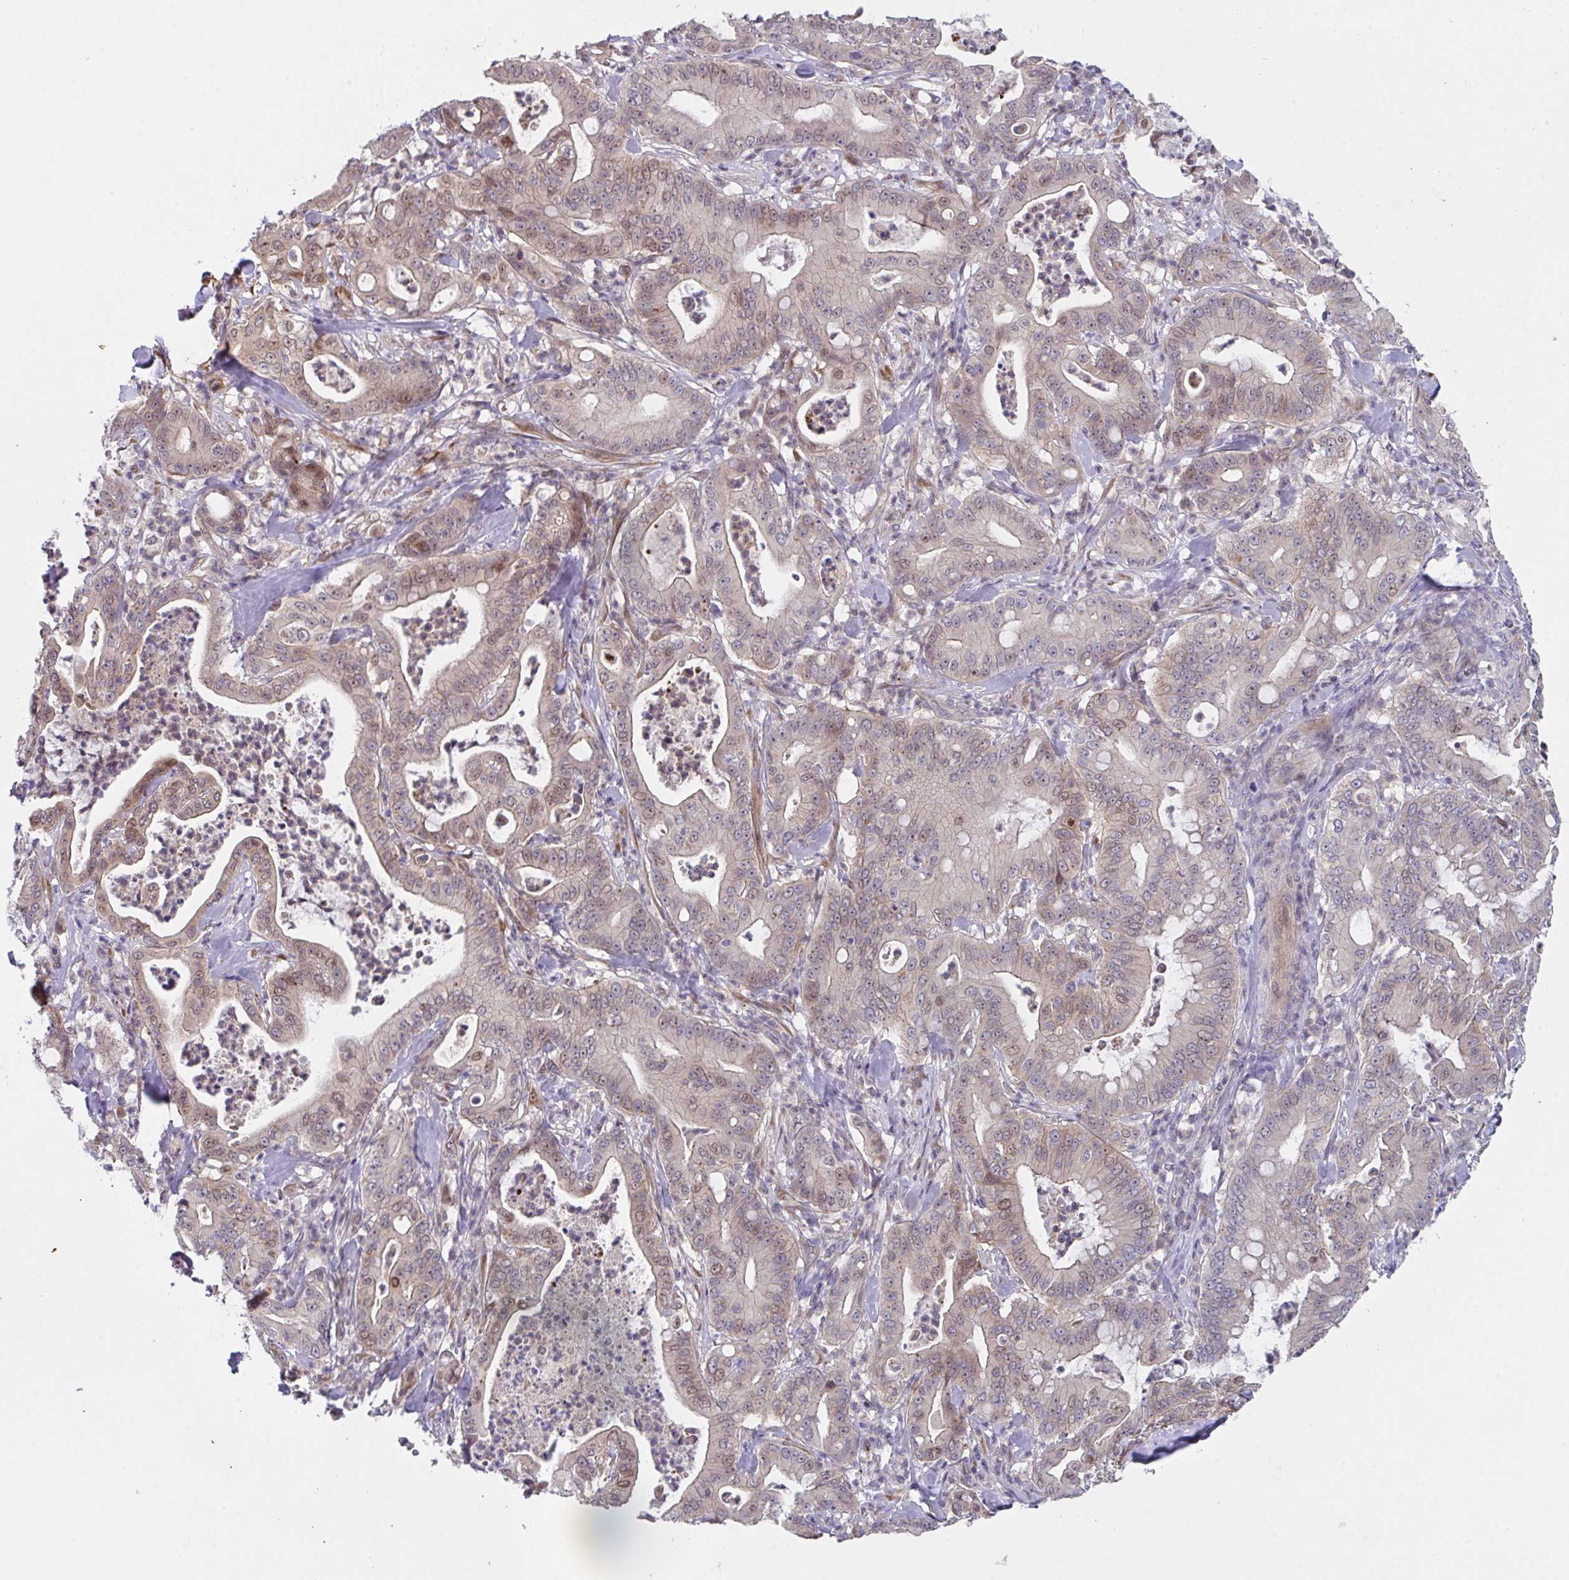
{"staining": {"intensity": "moderate", "quantity": "25%-75%", "location": "nuclear"}, "tissue": "pancreatic cancer", "cell_type": "Tumor cells", "image_type": "cancer", "snomed": [{"axis": "morphology", "description": "Adenocarcinoma, NOS"}, {"axis": "topography", "description": "Pancreas"}], "caption": "This image reveals immunohistochemistry staining of pancreatic cancer (adenocarcinoma), with medium moderate nuclear expression in about 25%-75% of tumor cells.", "gene": "RBM18", "patient": {"sex": "male", "age": 71}}